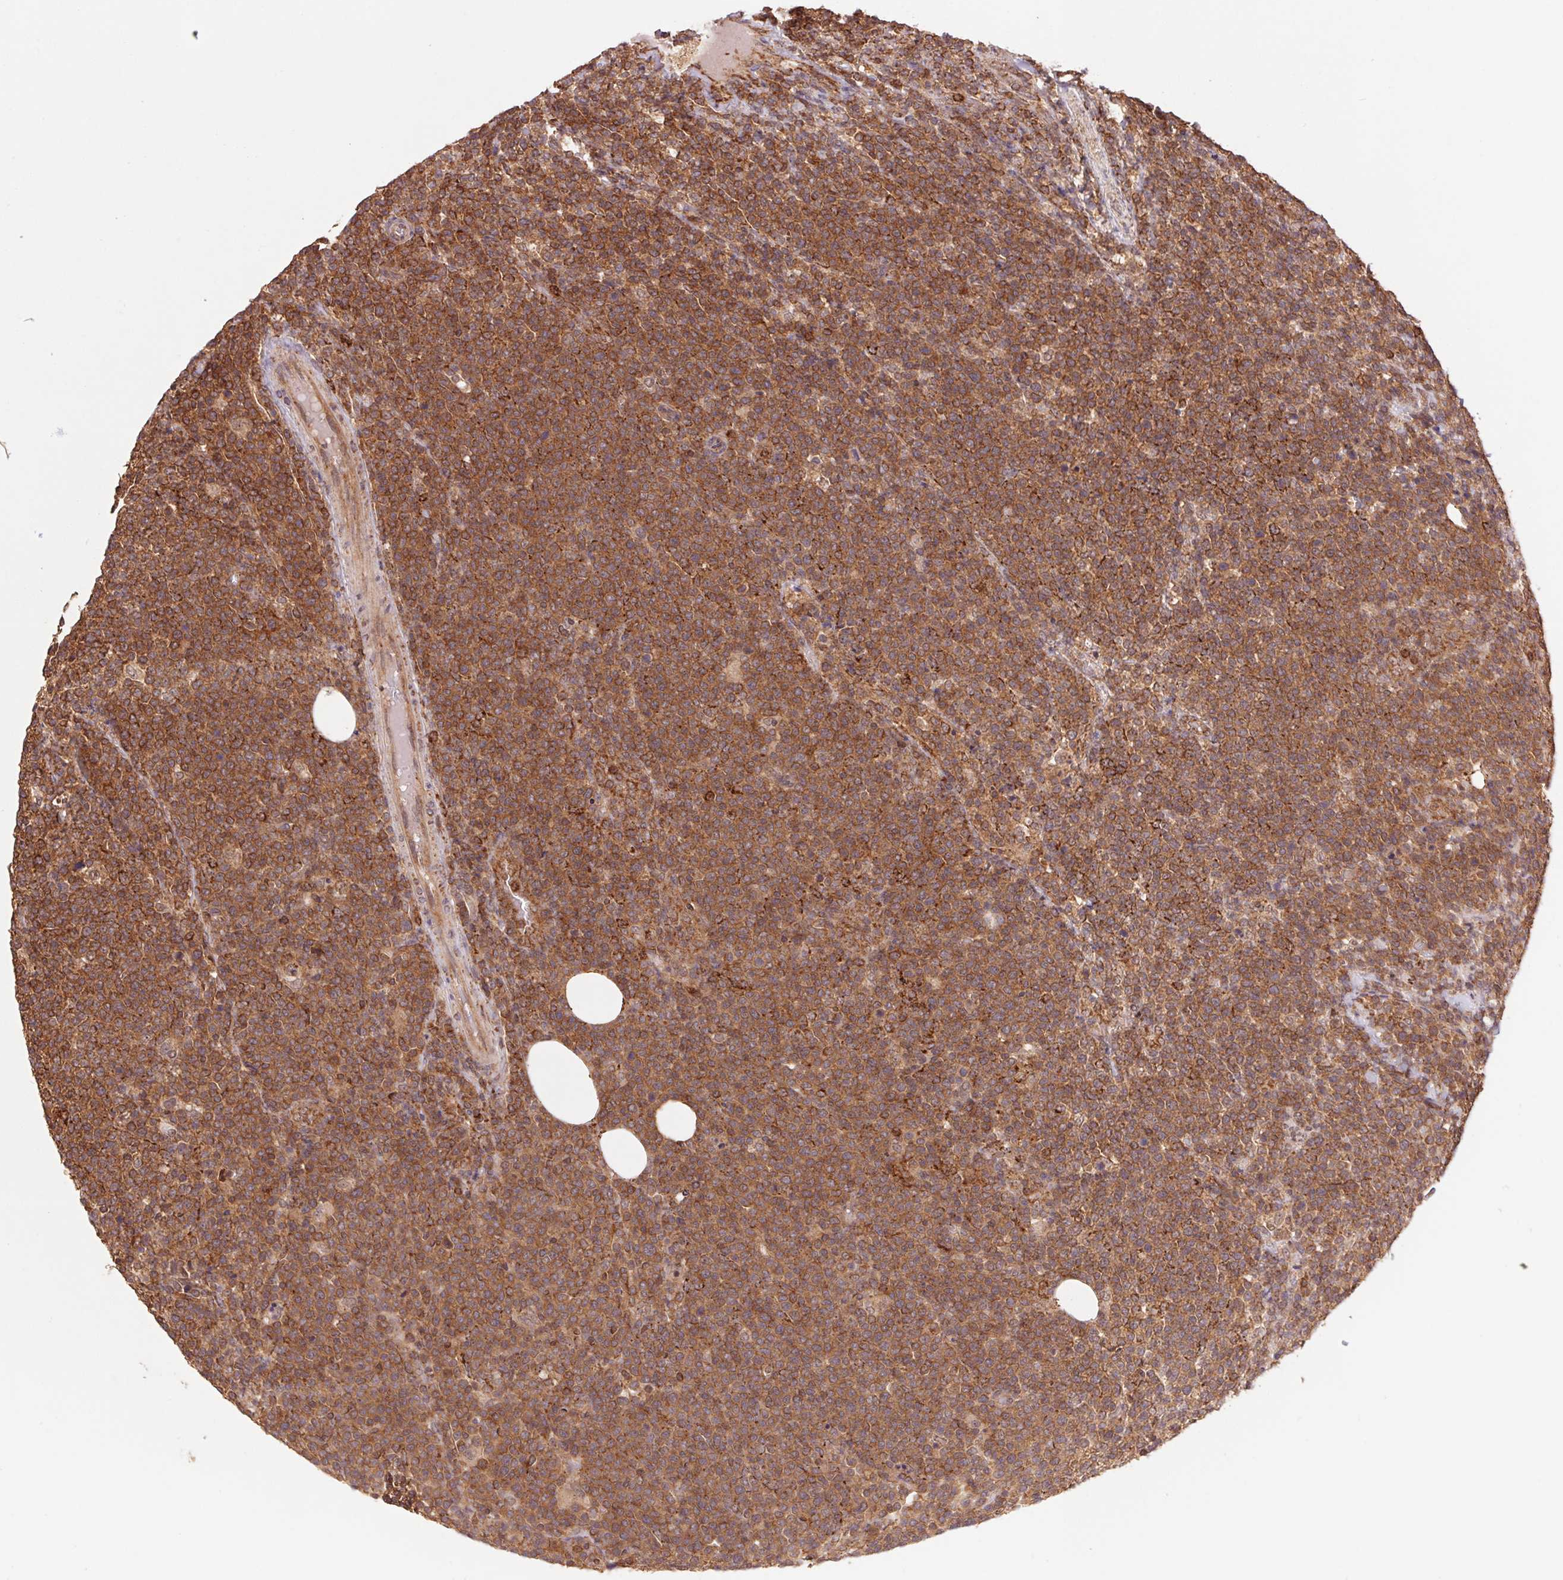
{"staining": {"intensity": "strong", "quantity": ">75%", "location": "cytoplasmic/membranous"}, "tissue": "lymphoma", "cell_type": "Tumor cells", "image_type": "cancer", "snomed": [{"axis": "morphology", "description": "Malignant lymphoma, non-Hodgkin's type, High grade"}, {"axis": "topography", "description": "Lymph node"}], "caption": "Tumor cells show strong cytoplasmic/membranous staining in about >75% of cells in lymphoma.", "gene": "URM1", "patient": {"sex": "male", "age": 61}}